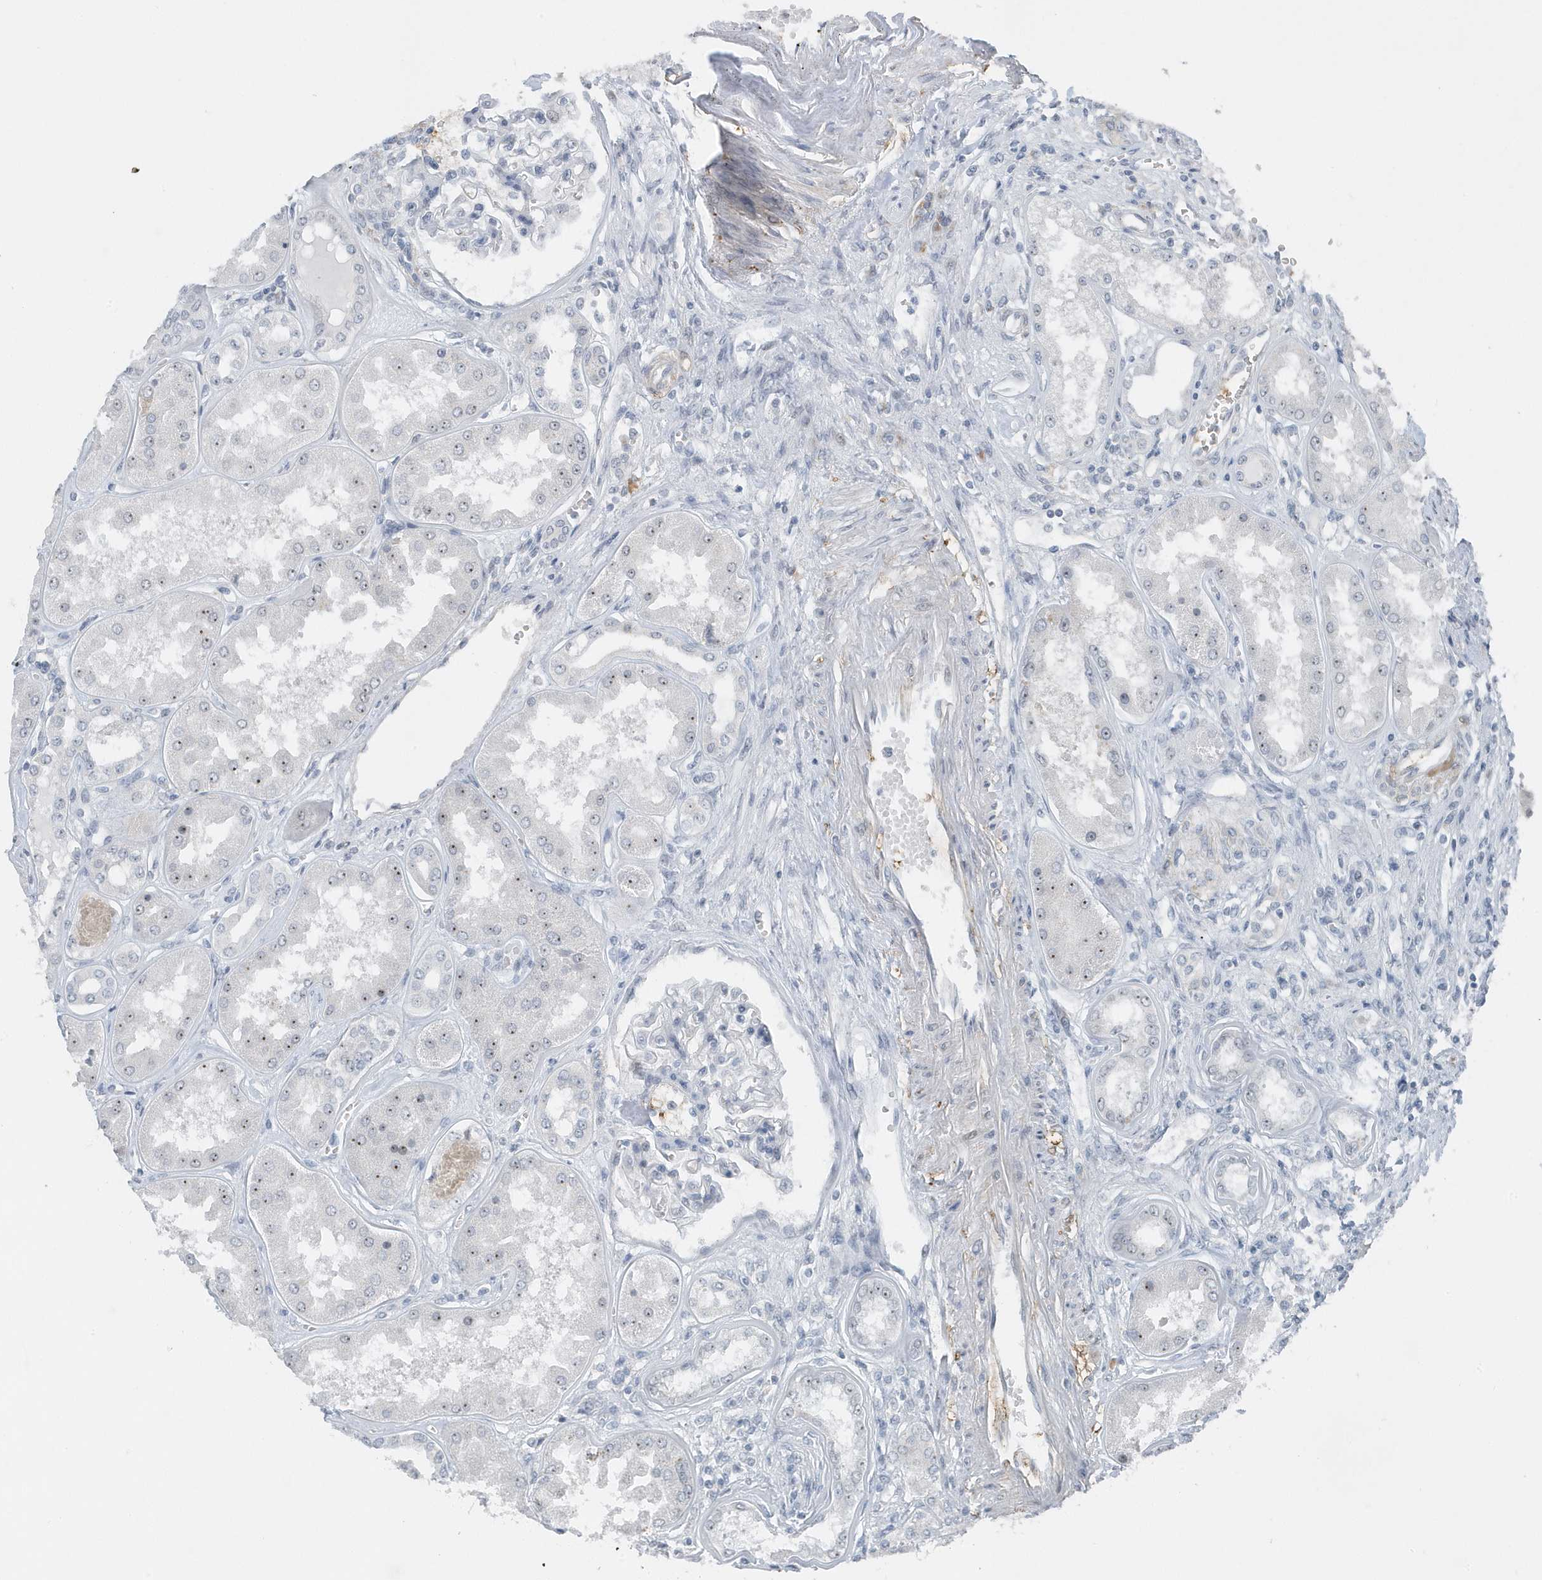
{"staining": {"intensity": "negative", "quantity": "none", "location": "none"}, "tissue": "kidney", "cell_type": "Cells in glomeruli", "image_type": "normal", "snomed": [{"axis": "morphology", "description": "Normal tissue, NOS"}, {"axis": "topography", "description": "Kidney"}], "caption": "Immunohistochemistry image of benign kidney stained for a protein (brown), which reveals no positivity in cells in glomeruli.", "gene": "RPF2", "patient": {"sex": "female", "age": 56}}